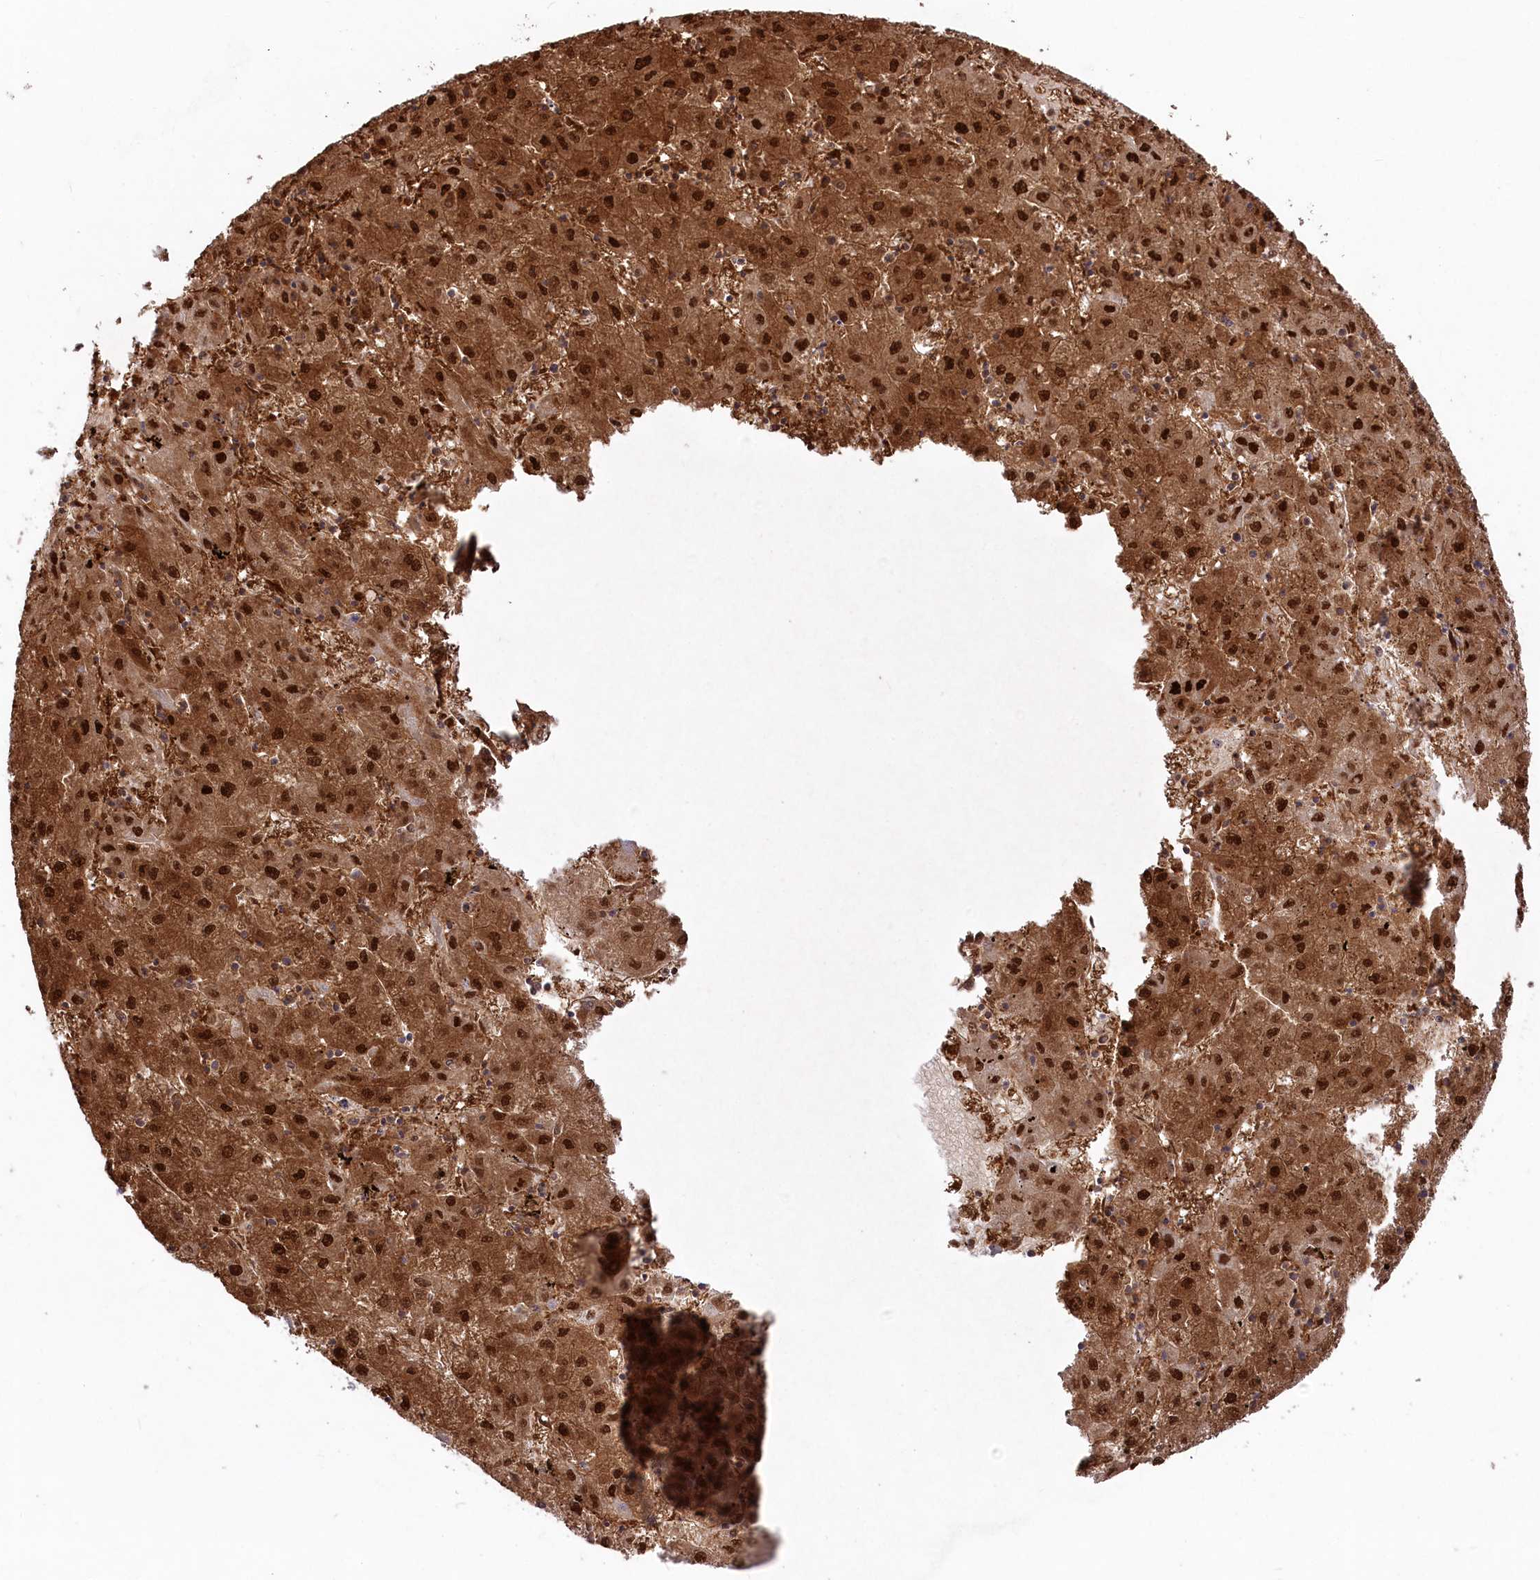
{"staining": {"intensity": "strong", "quantity": ">75%", "location": "cytoplasmic/membranous,nuclear"}, "tissue": "liver cancer", "cell_type": "Tumor cells", "image_type": "cancer", "snomed": [{"axis": "morphology", "description": "Carcinoma, Hepatocellular, NOS"}, {"axis": "topography", "description": "Liver"}], "caption": "An immunohistochemistry micrograph of neoplastic tissue is shown. Protein staining in brown shows strong cytoplasmic/membranous and nuclear positivity in liver cancer within tumor cells. (DAB IHC, brown staining for protein, blue staining for nuclei).", "gene": "PSMA1", "patient": {"sex": "male", "age": 72}}